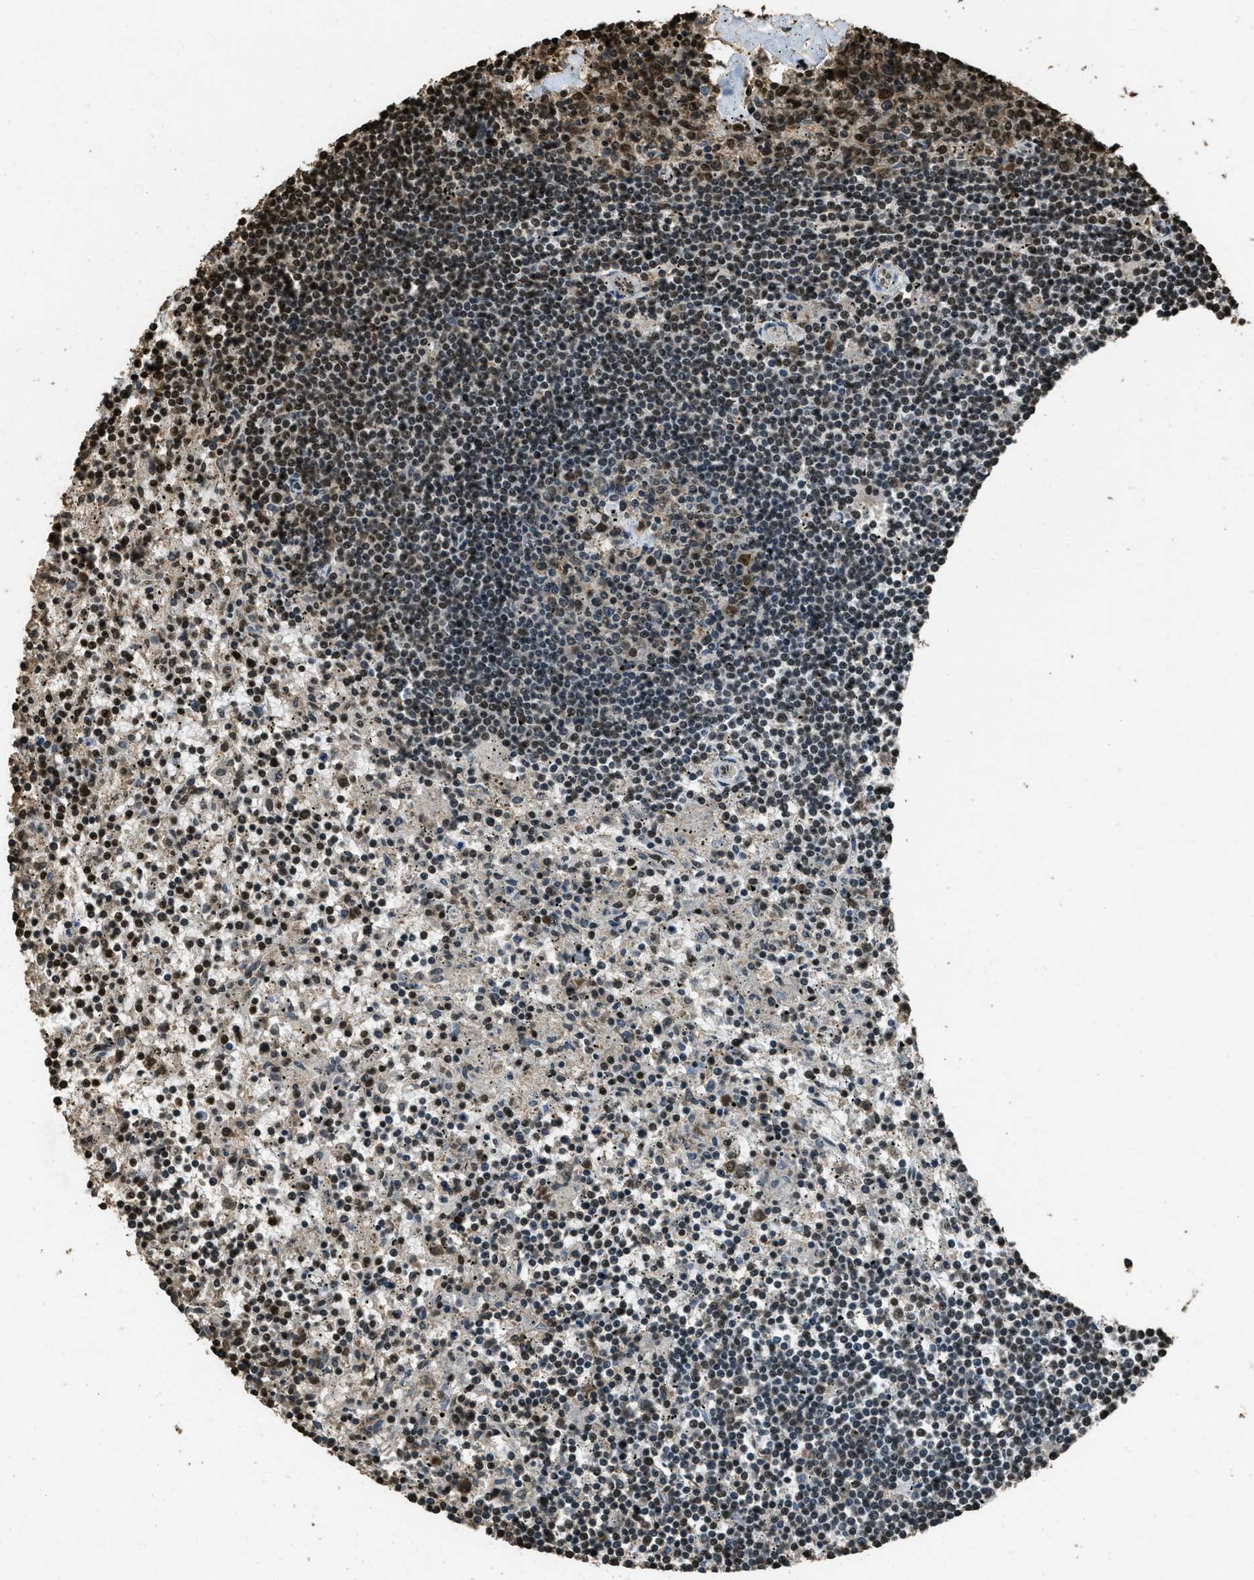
{"staining": {"intensity": "strong", "quantity": "25%-75%", "location": "nuclear"}, "tissue": "lymphoma", "cell_type": "Tumor cells", "image_type": "cancer", "snomed": [{"axis": "morphology", "description": "Malignant lymphoma, non-Hodgkin's type, Low grade"}, {"axis": "topography", "description": "Spleen"}], "caption": "This histopathology image exhibits IHC staining of lymphoma, with high strong nuclear staining in about 25%-75% of tumor cells.", "gene": "MYB", "patient": {"sex": "male", "age": 76}}